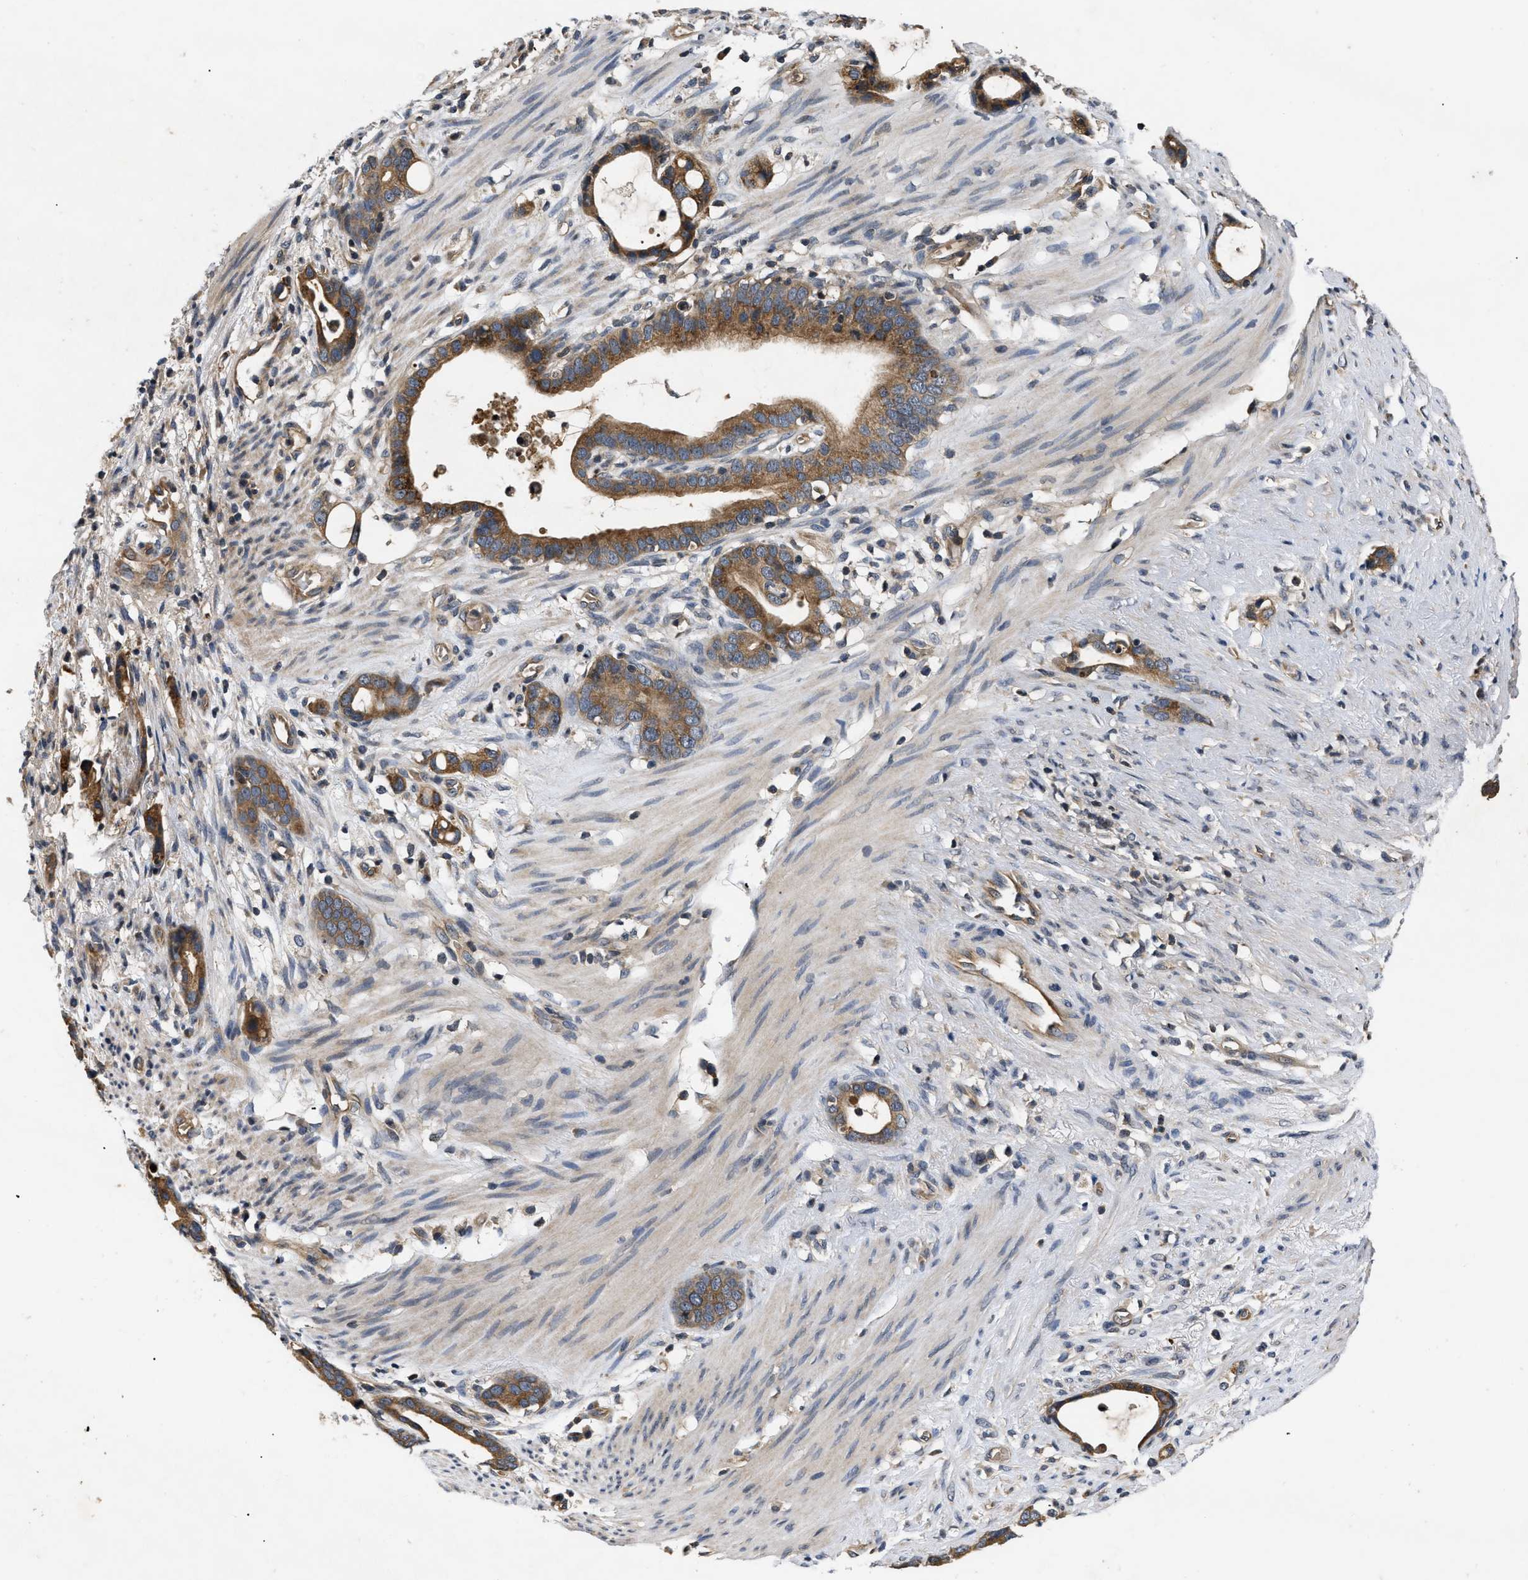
{"staining": {"intensity": "moderate", "quantity": ">75%", "location": "cytoplasmic/membranous"}, "tissue": "stomach cancer", "cell_type": "Tumor cells", "image_type": "cancer", "snomed": [{"axis": "morphology", "description": "Adenocarcinoma, NOS"}, {"axis": "topography", "description": "Stomach"}], "caption": "A medium amount of moderate cytoplasmic/membranous staining is identified in about >75% of tumor cells in stomach cancer (adenocarcinoma) tissue.", "gene": "HMGCR", "patient": {"sex": "female", "age": 75}}